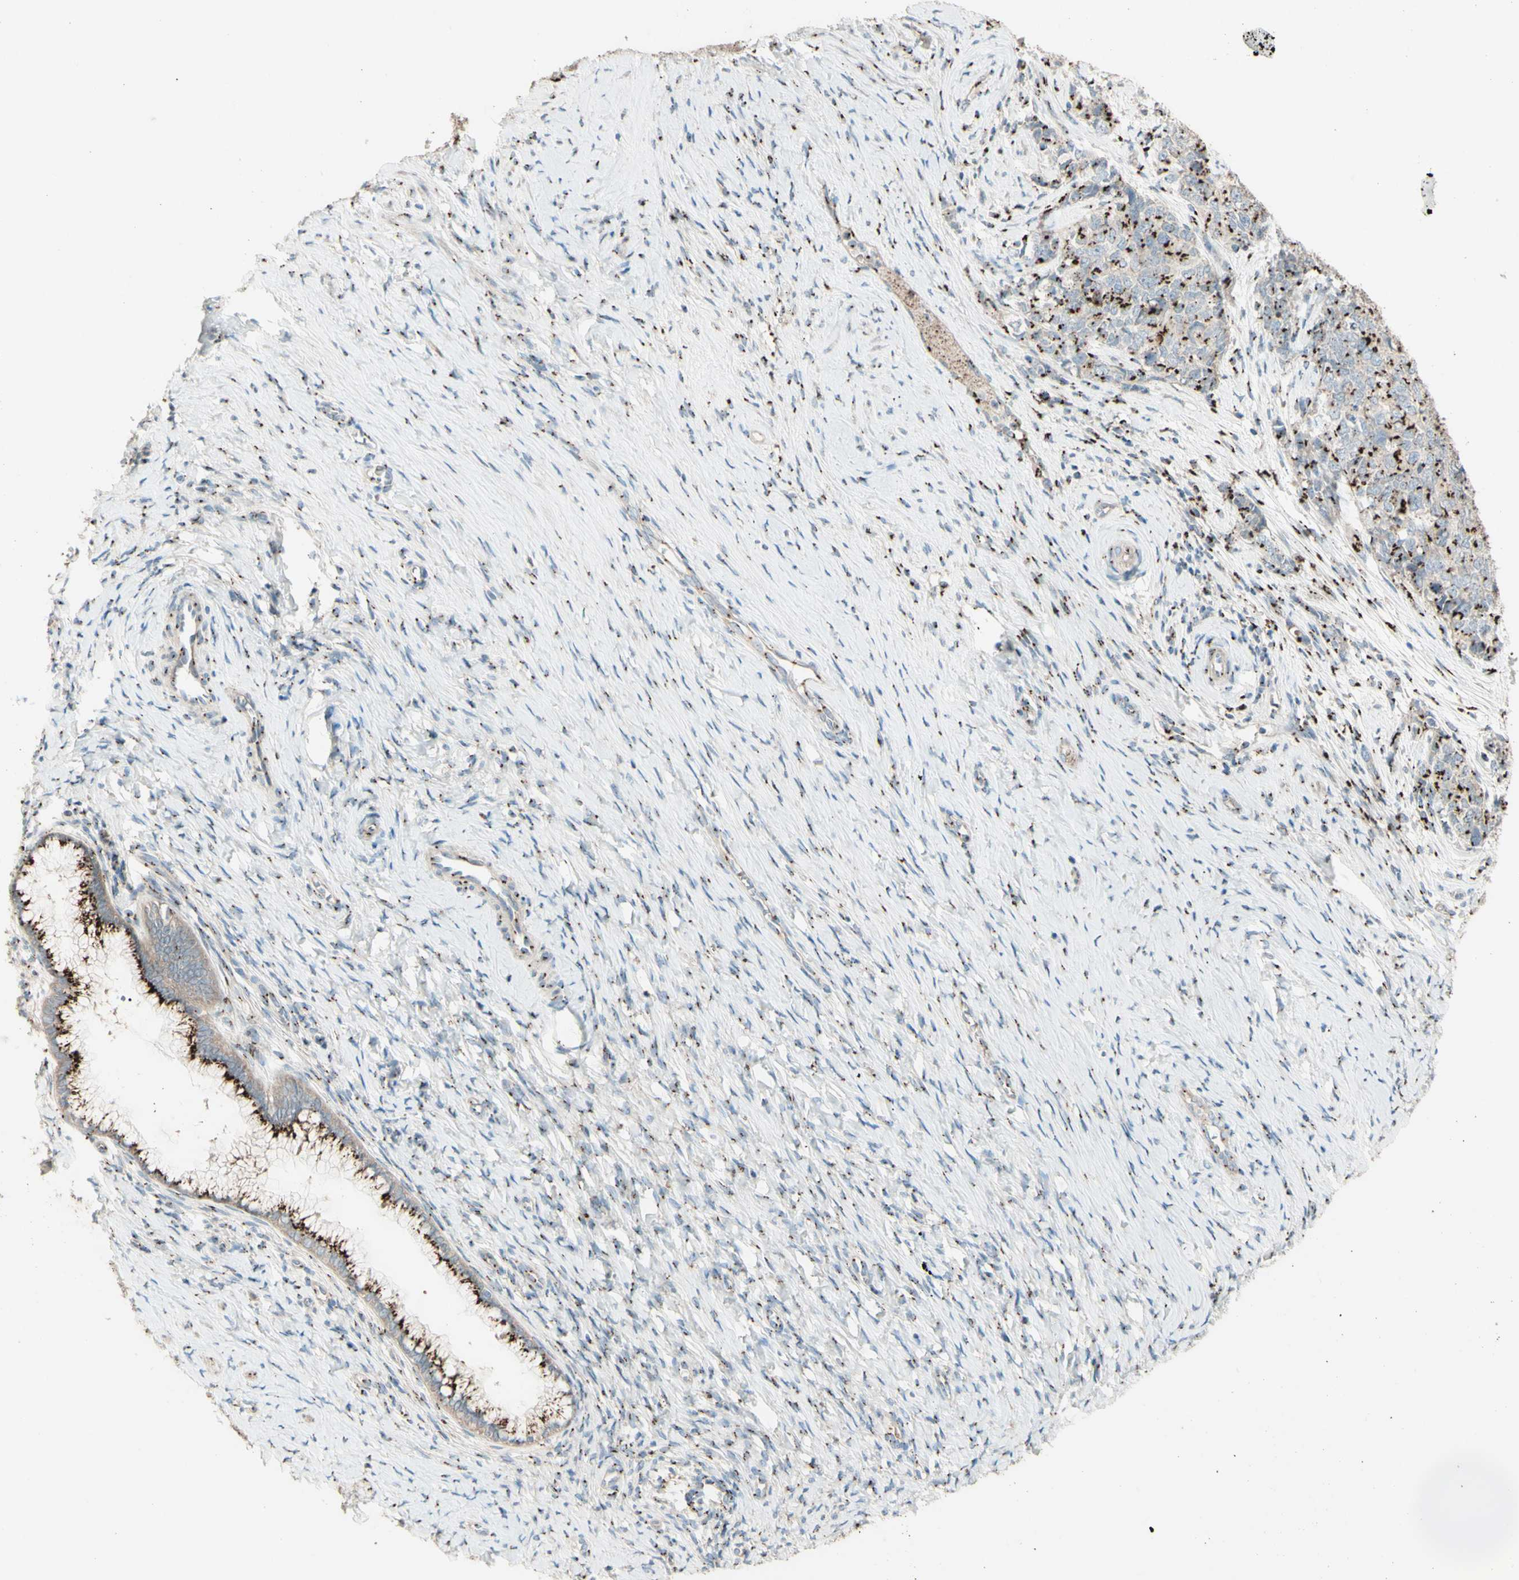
{"staining": {"intensity": "moderate", "quantity": ">75%", "location": "cytoplasmic/membranous"}, "tissue": "cervical cancer", "cell_type": "Tumor cells", "image_type": "cancer", "snomed": [{"axis": "morphology", "description": "Squamous cell carcinoma, NOS"}, {"axis": "topography", "description": "Cervix"}], "caption": "Immunohistochemistry photomicrograph of neoplastic tissue: human cervical cancer stained using immunohistochemistry shows medium levels of moderate protein expression localized specifically in the cytoplasmic/membranous of tumor cells, appearing as a cytoplasmic/membranous brown color.", "gene": "BPNT2", "patient": {"sex": "female", "age": 63}}